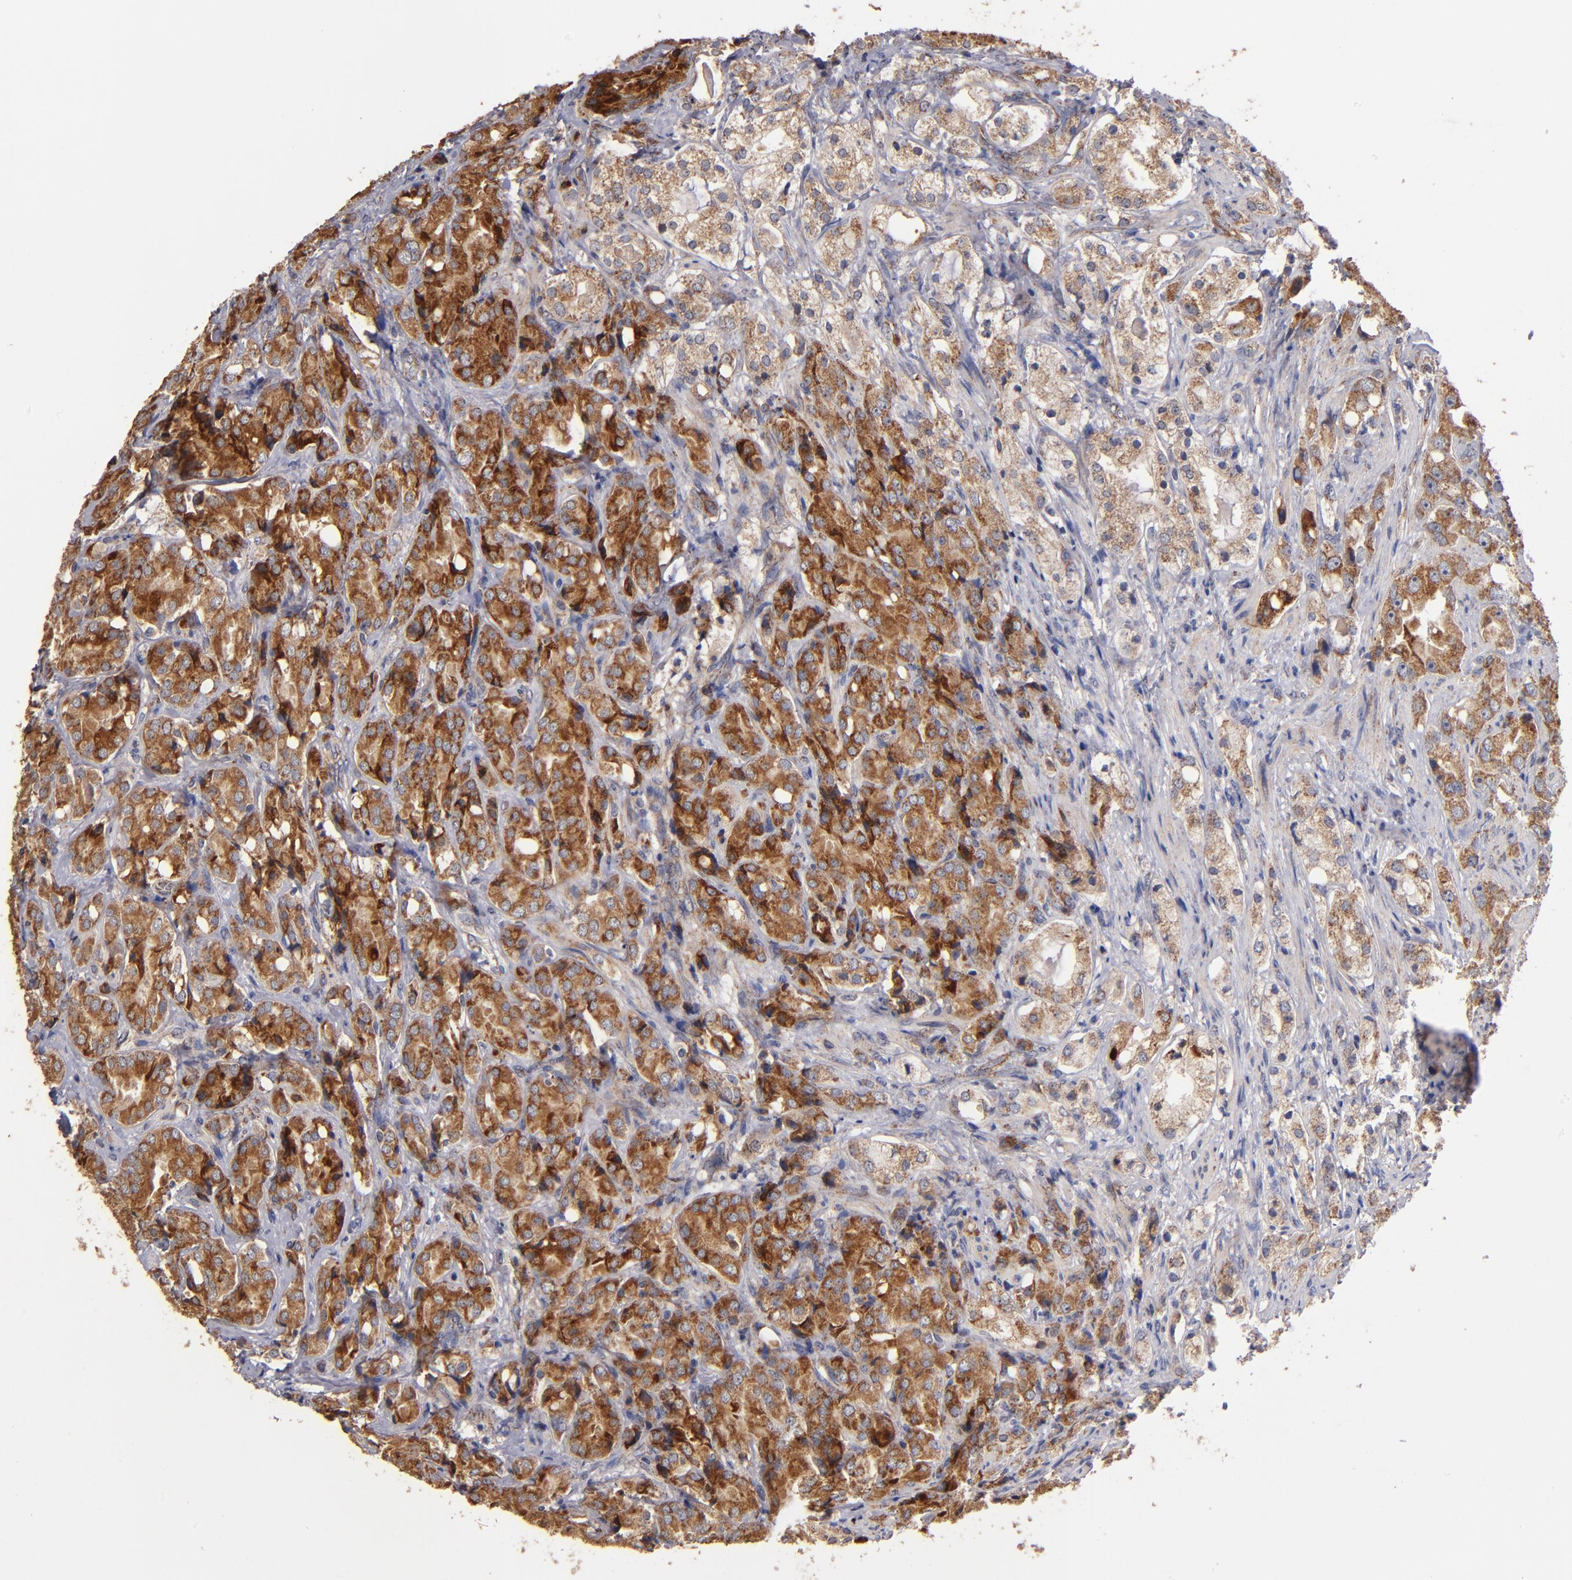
{"staining": {"intensity": "strong", "quantity": ">75%", "location": "cytoplasmic/membranous"}, "tissue": "prostate cancer", "cell_type": "Tumor cells", "image_type": "cancer", "snomed": [{"axis": "morphology", "description": "Adenocarcinoma, High grade"}, {"axis": "topography", "description": "Prostate"}], "caption": "Immunohistochemical staining of prostate adenocarcinoma (high-grade) displays high levels of strong cytoplasmic/membranous protein expression in about >75% of tumor cells.", "gene": "DIABLO", "patient": {"sex": "male", "age": 68}}